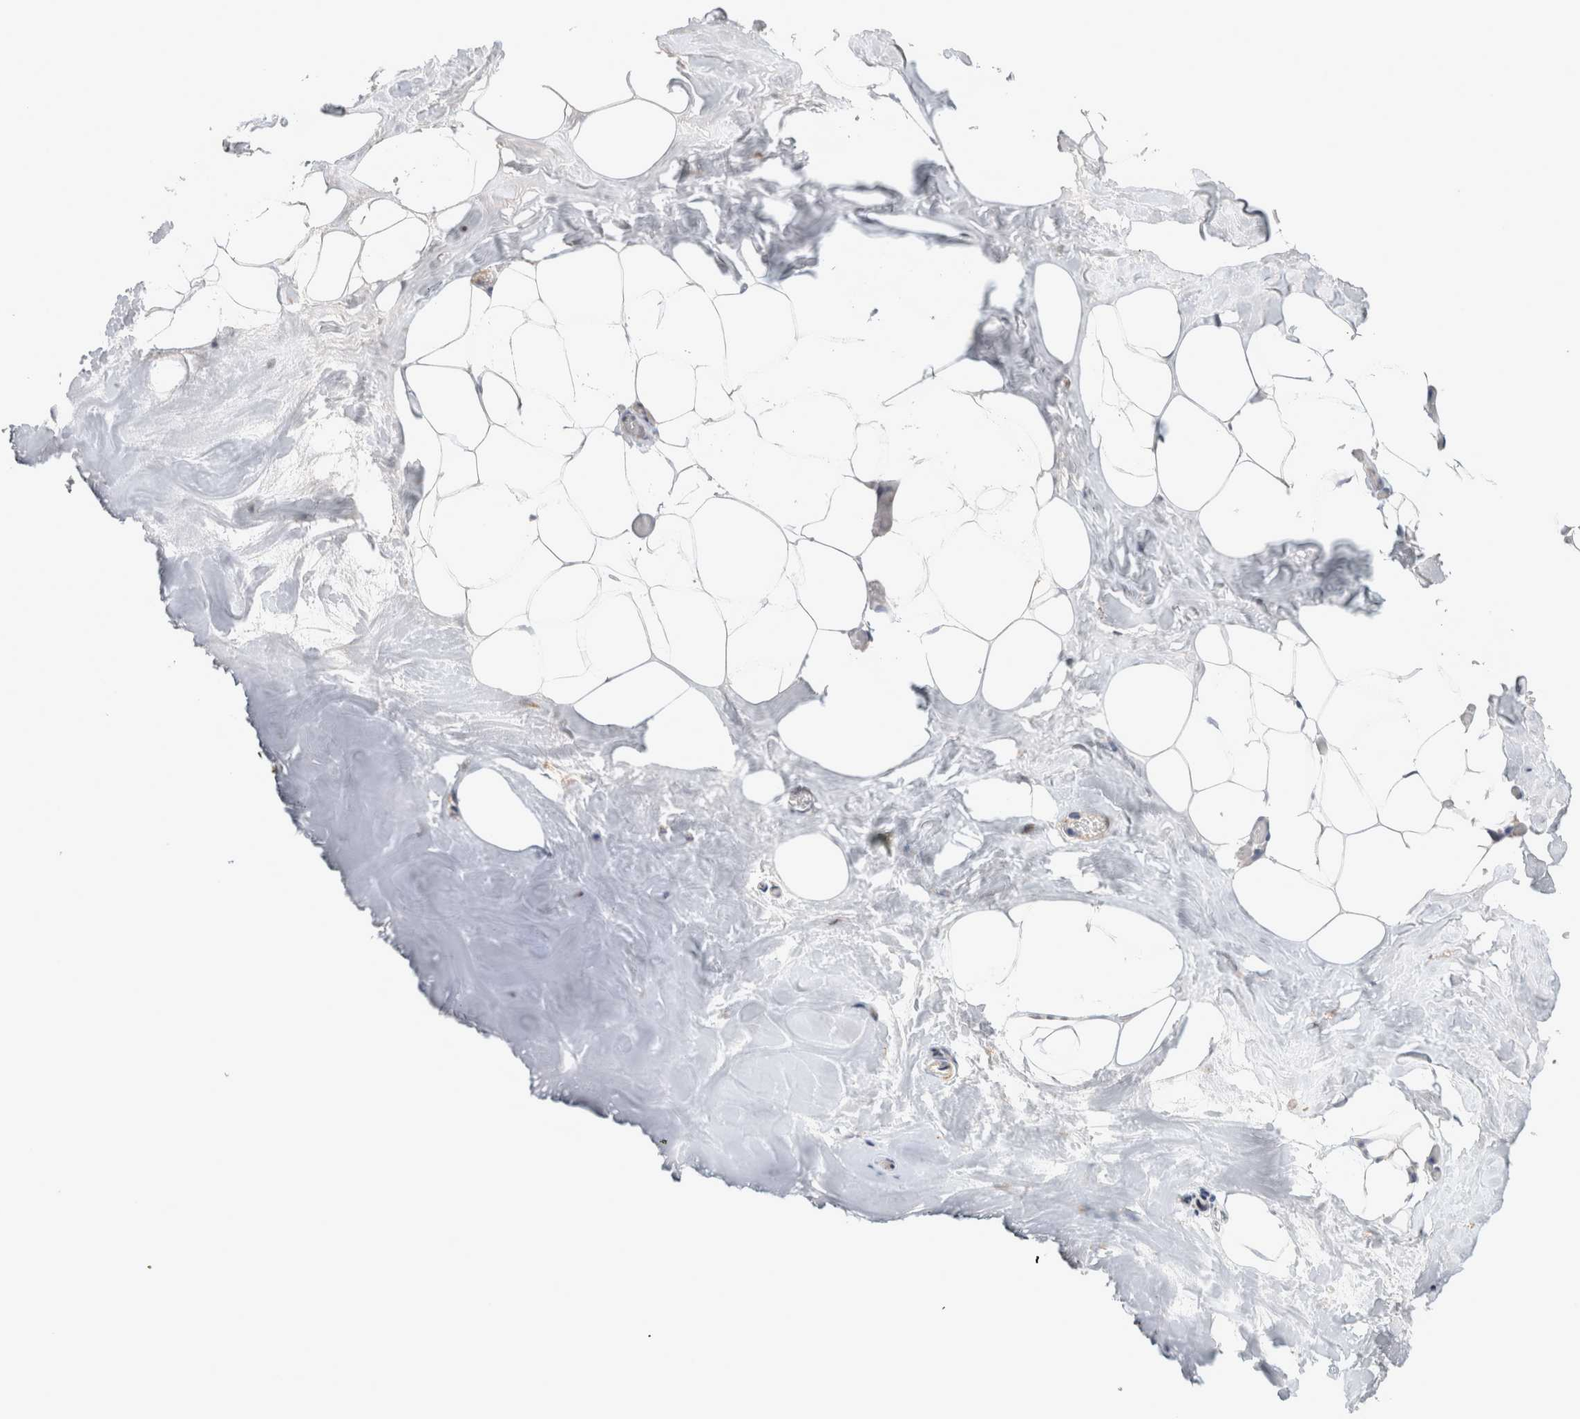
{"staining": {"intensity": "negative", "quantity": "none", "location": "none"}, "tissue": "adipose tissue", "cell_type": "Adipocytes", "image_type": "normal", "snomed": [{"axis": "morphology", "description": "Normal tissue, NOS"}, {"axis": "morphology", "description": "Fibrosis, NOS"}, {"axis": "topography", "description": "Breast"}, {"axis": "topography", "description": "Adipose tissue"}], "caption": "Histopathology image shows no protein positivity in adipocytes of unremarkable adipose tissue. (DAB (3,3'-diaminobenzidine) immunohistochemistry (IHC) visualized using brightfield microscopy, high magnification).", "gene": "TRMT9B", "patient": {"sex": "female", "age": 39}}